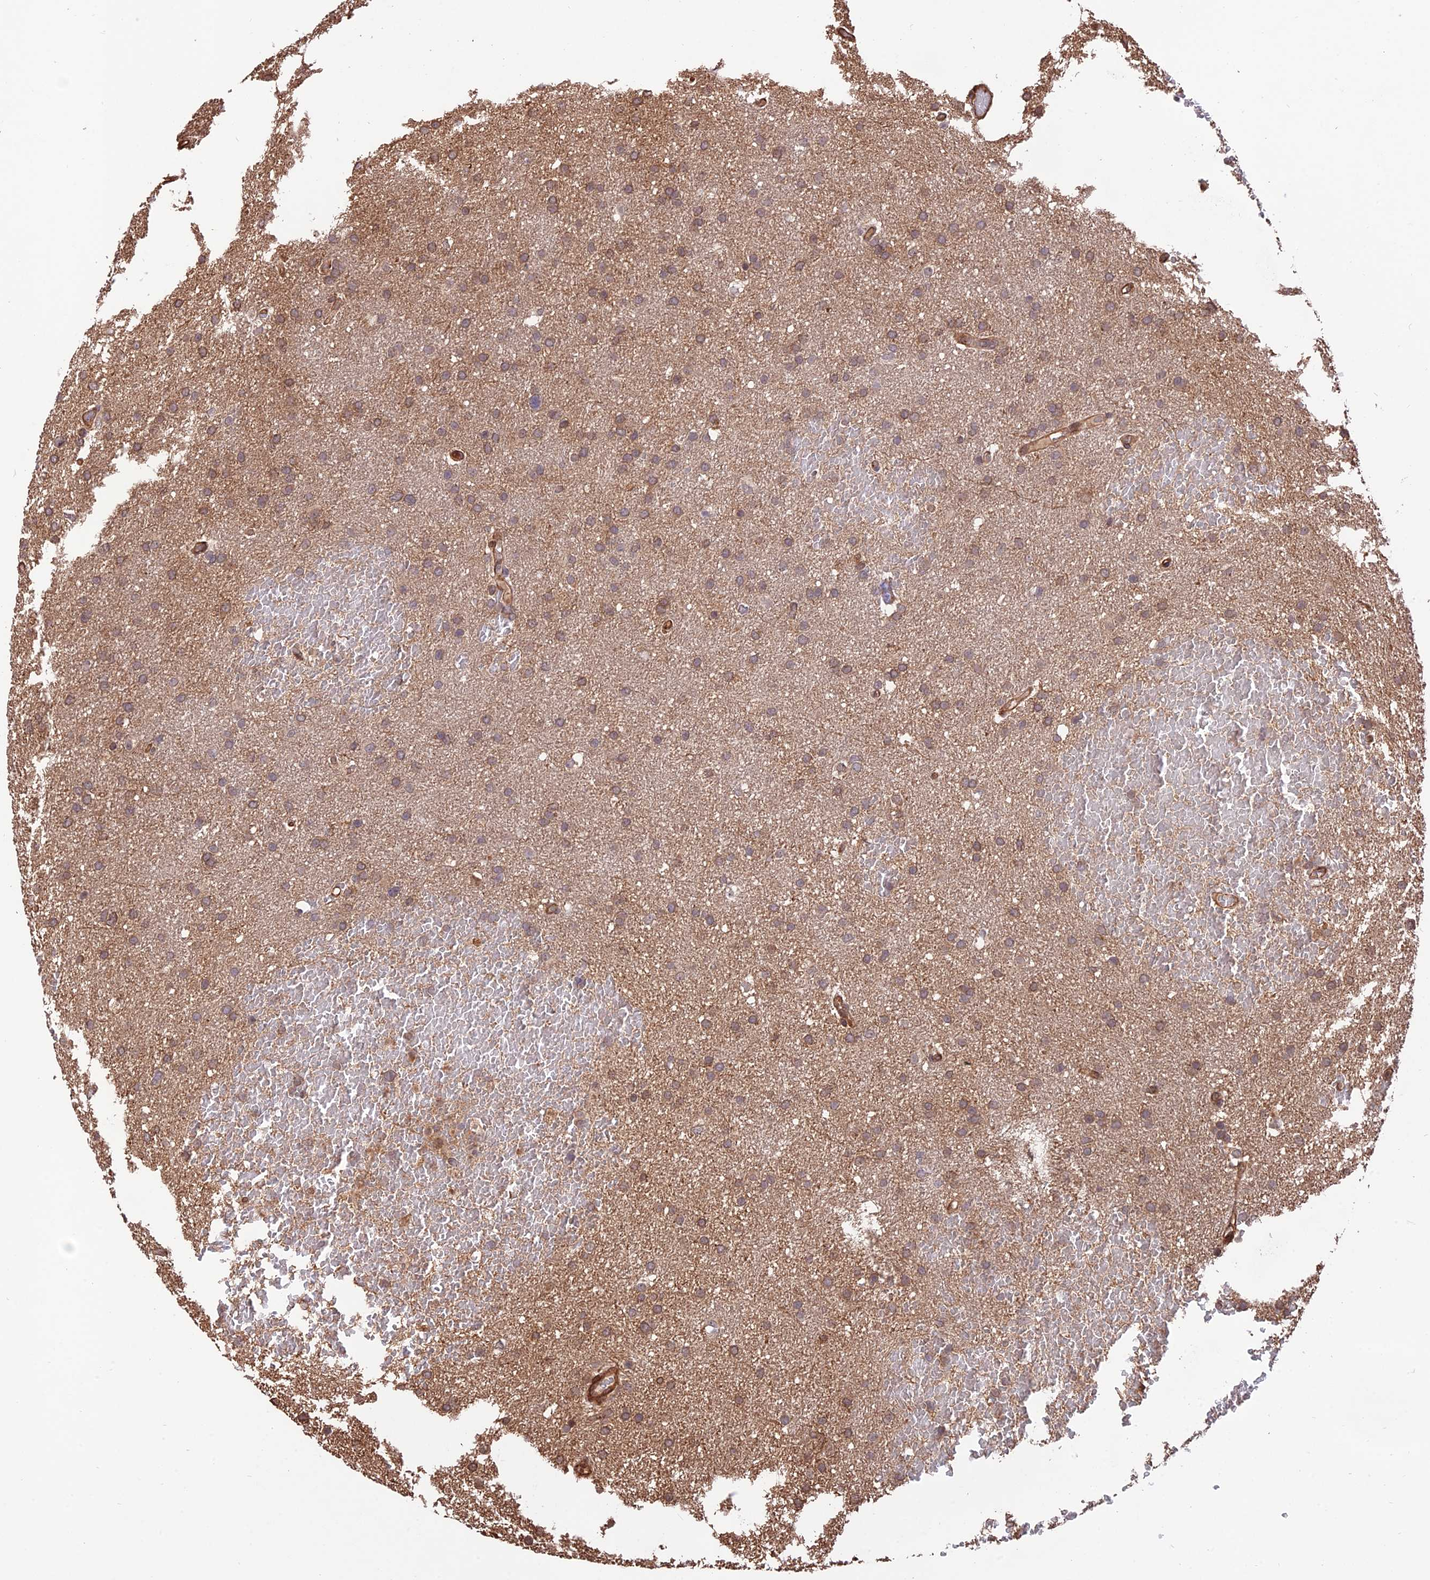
{"staining": {"intensity": "moderate", "quantity": ">75%", "location": "cytoplasmic/membranous"}, "tissue": "glioma", "cell_type": "Tumor cells", "image_type": "cancer", "snomed": [{"axis": "morphology", "description": "Glioma, malignant, High grade"}, {"axis": "topography", "description": "Cerebral cortex"}], "caption": "Immunohistochemical staining of human glioma exhibits medium levels of moderate cytoplasmic/membranous staining in approximately >75% of tumor cells.", "gene": "CREBL2", "patient": {"sex": "female", "age": 36}}